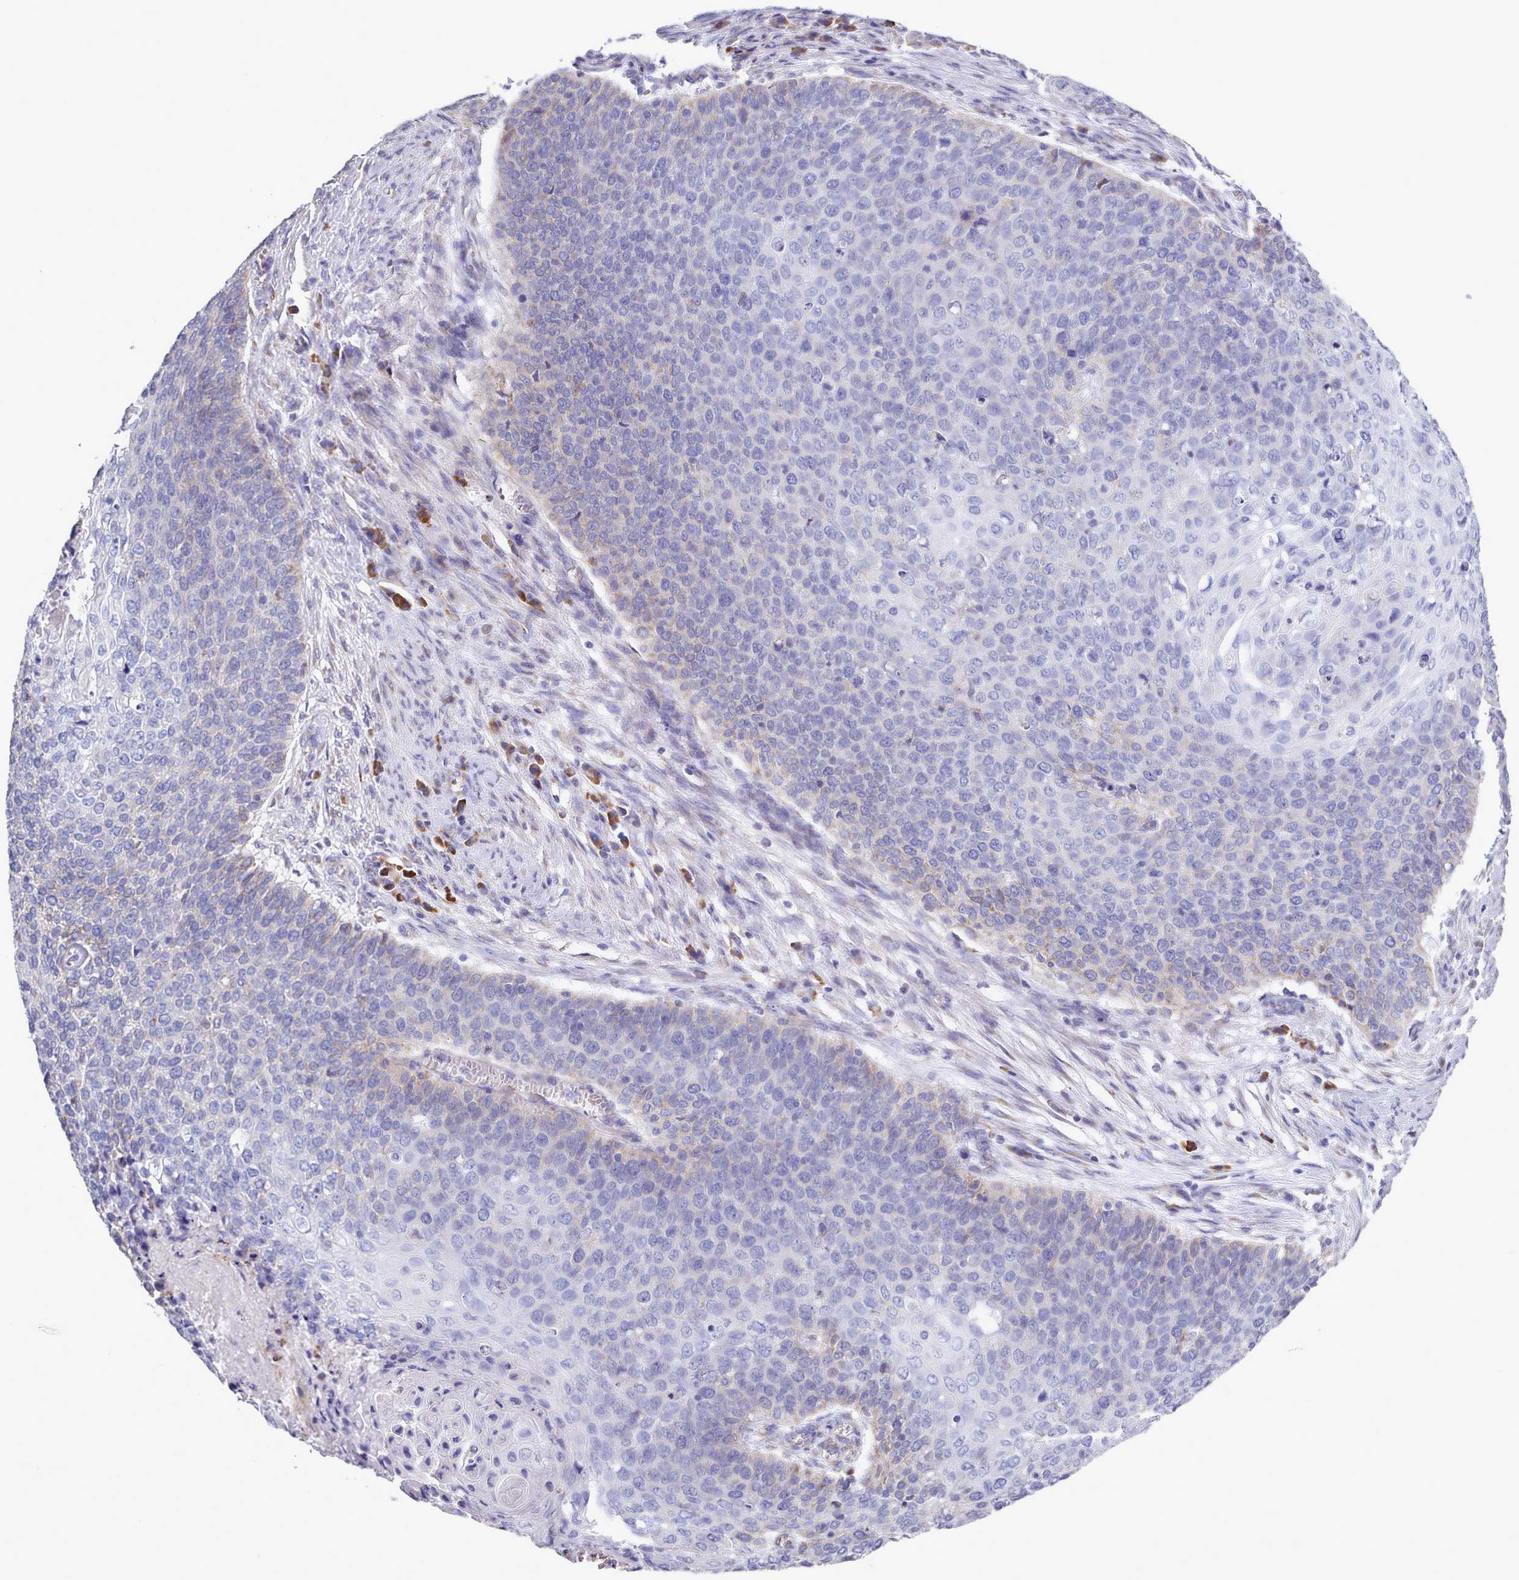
{"staining": {"intensity": "negative", "quantity": "none", "location": "none"}, "tissue": "cervical cancer", "cell_type": "Tumor cells", "image_type": "cancer", "snomed": [{"axis": "morphology", "description": "Squamous cell carcinoma, NOS"}, {"axis": "topography", "description": "Cervix"}], "caption": "Immunohistochemistry (IHC) histopathology image of cervical cancer stained for a protein (brown), which exhibits no expression in tumor cells.", "gene": "XKR8", "patient": {"sex": "female", "age": 39}}